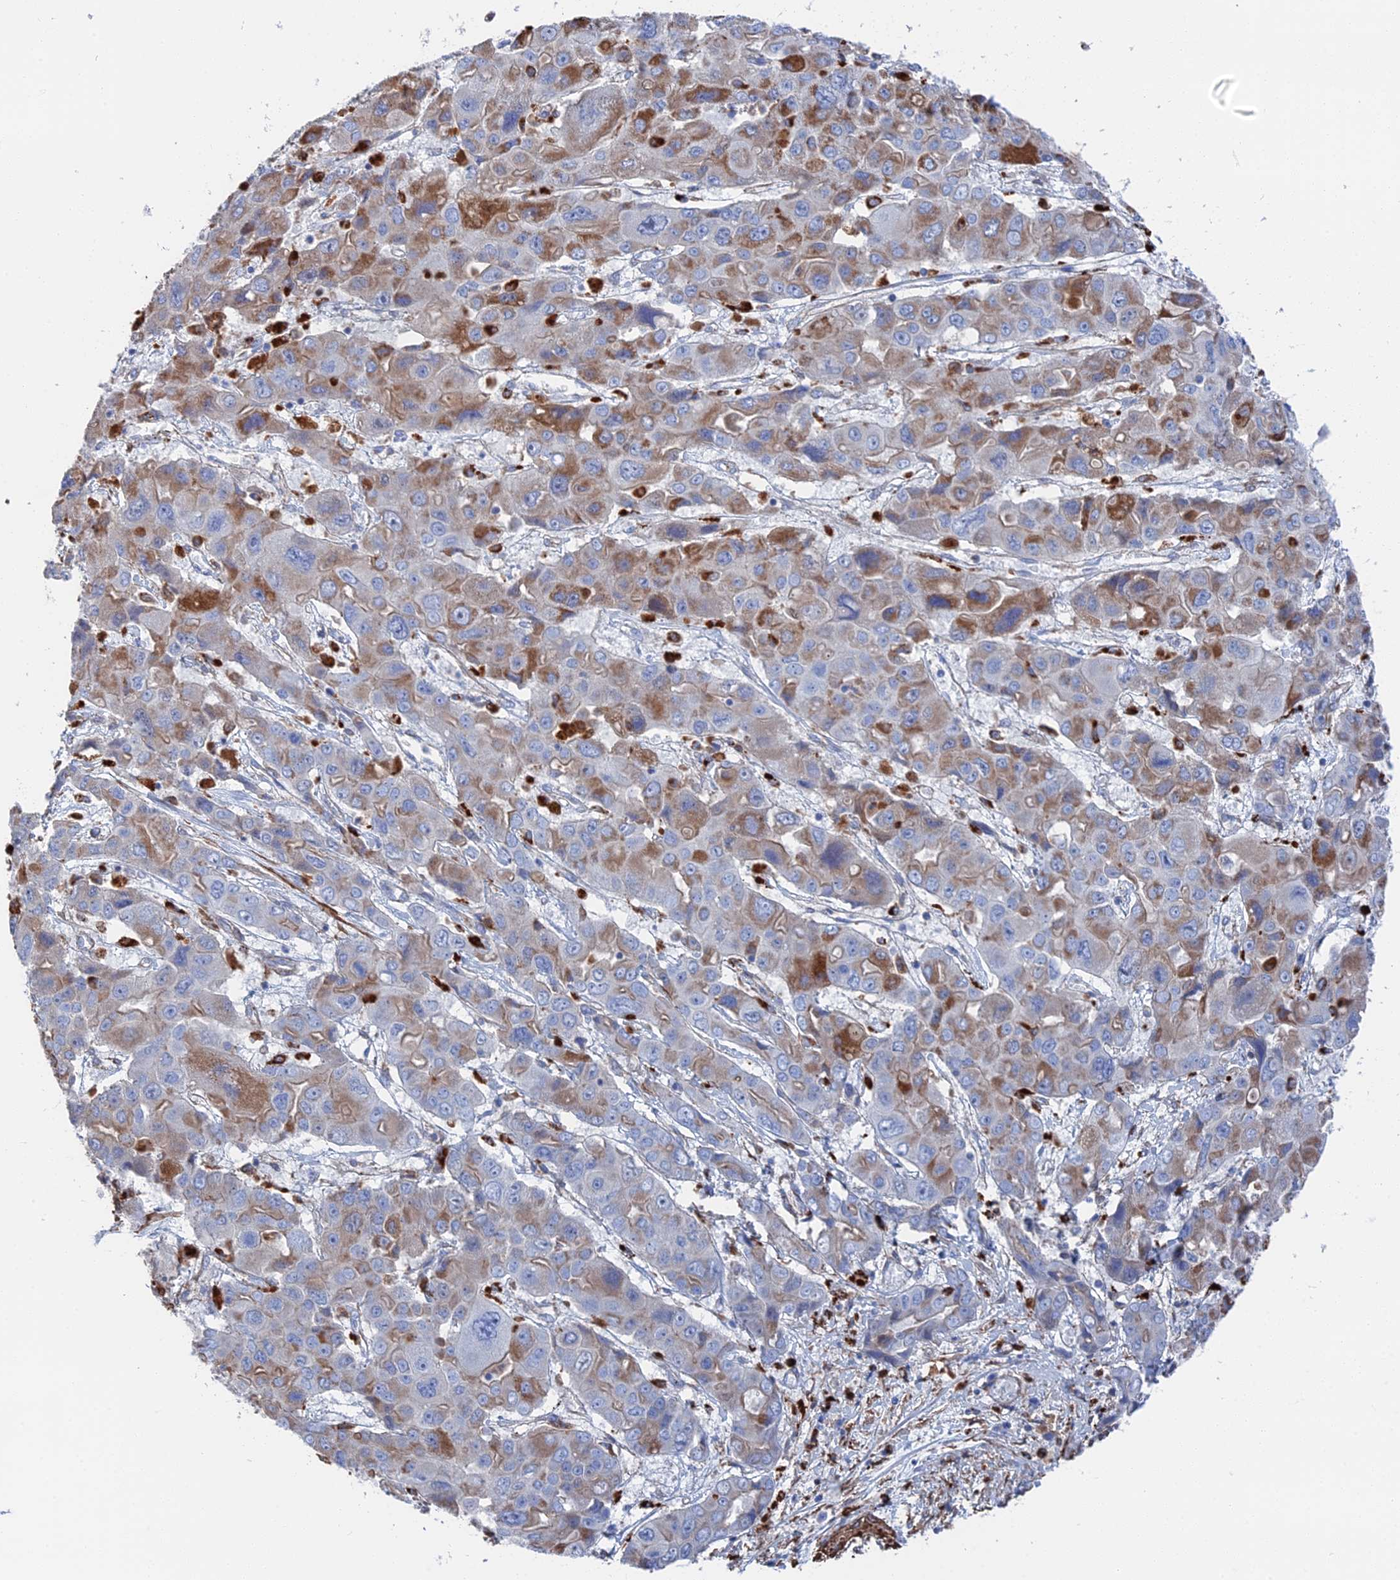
{"staining": {"intensity": "moderate", "quantity": "<25%", "location": "cytoplasmic/membranous"}, "tissue": "liver cancer", "cell_type": "Tumor cells", "image_type": "cancer", "snomed": [{"axis": "morphology", "description": "Cholangiocarcinoma"}, {"axis": "topography", "description": "Liver"}], "caption": "Moderate cytoplasmic/membranous protein expression is present in about <25% of tumor cells in cholangiocarcinoma (liver).", "gene": "STRA6", "patient": {"sex": "male", "age": 67}}